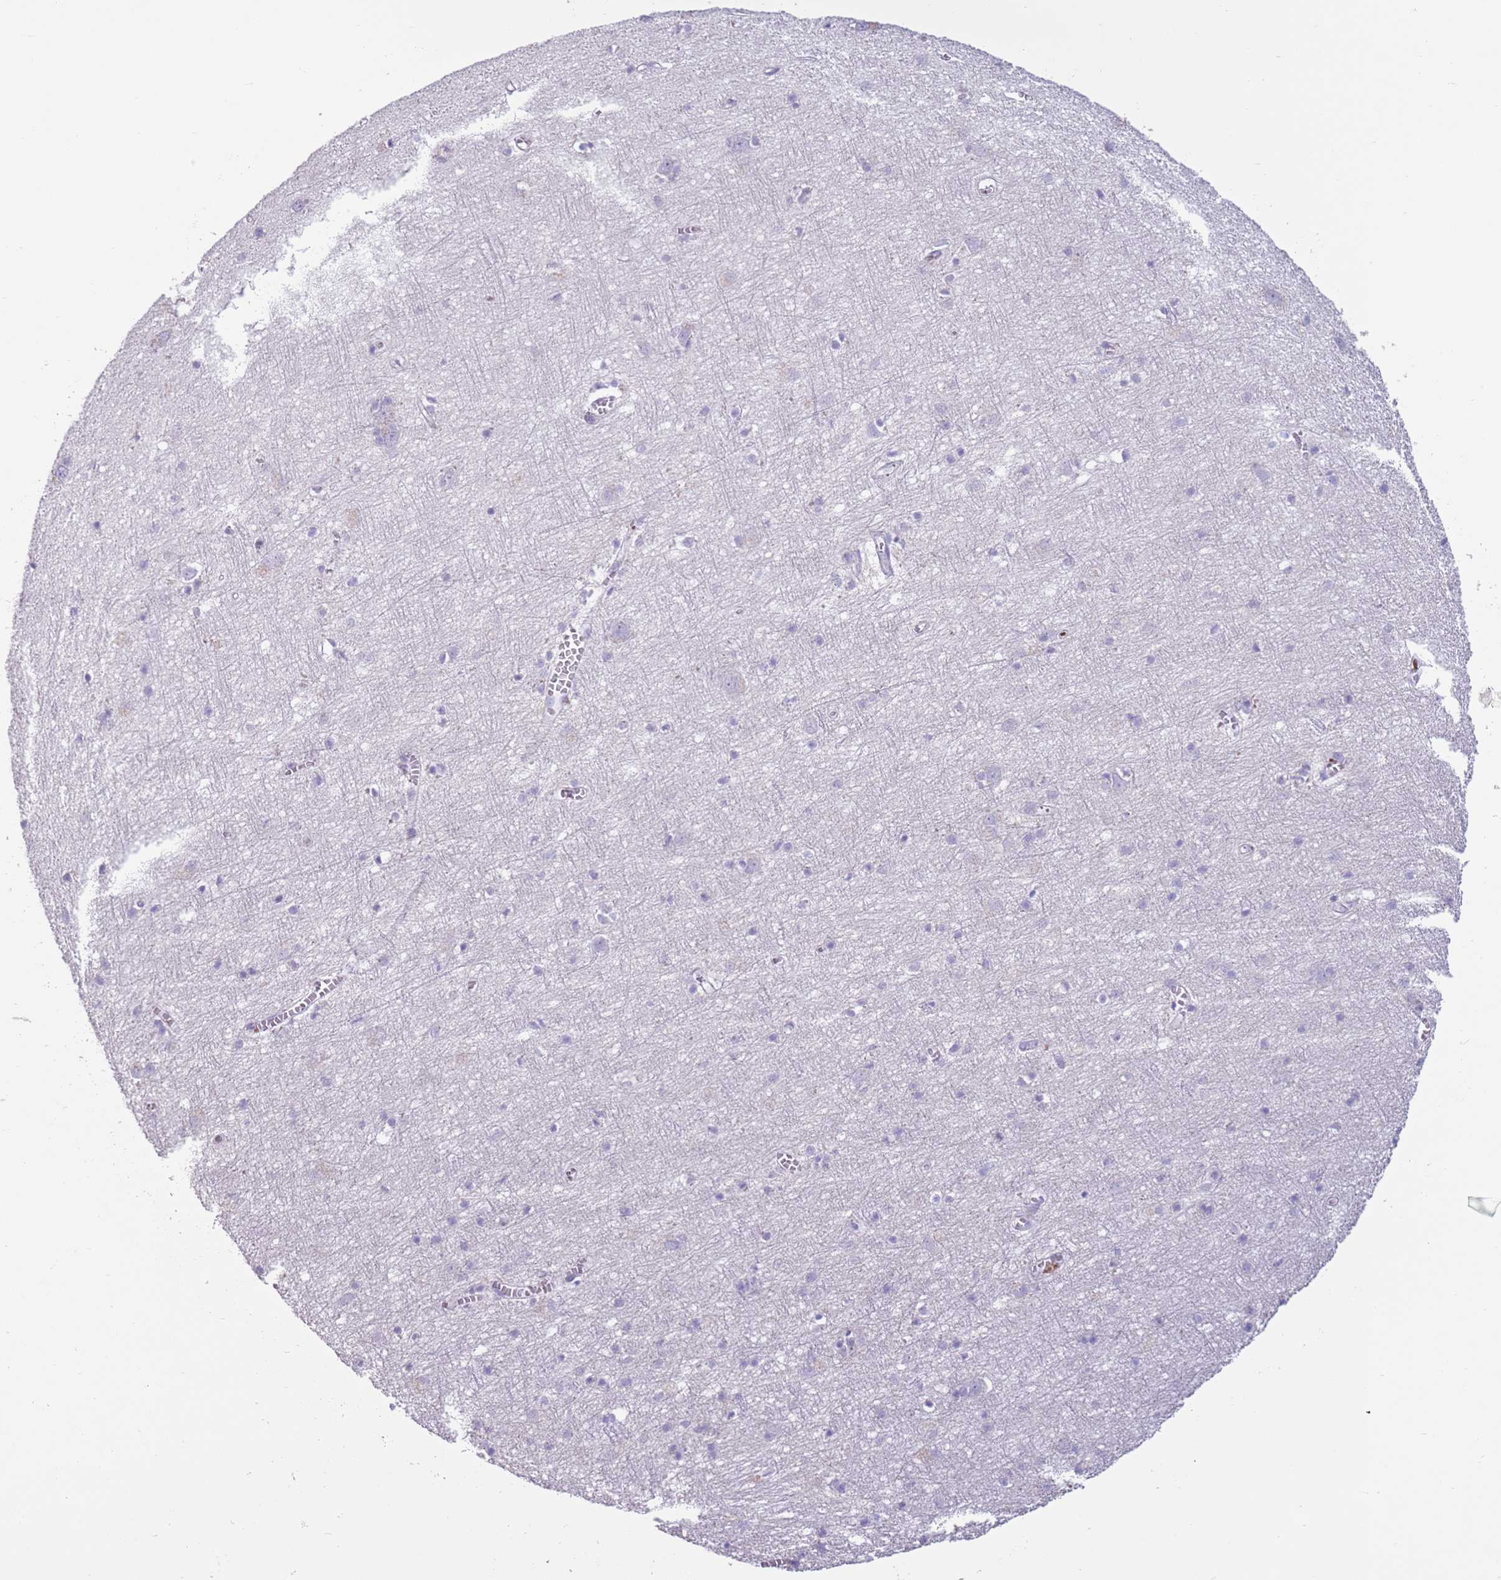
{"staining": {"intensity": "negative", "quantity": "none", "location": "none"}, "tissue": "cerebral cortex", "cell_type": "Endothelial cells", "image_type": "normal", "snomed": [{"axis": "morphology", "description": "Normal tissue, NOS"}, {"axis": "topography", "description": "Cerebral cortex"}], "caption": "This is a micrograph of immunohistochemistry staining of unremarkable cerebral cortex, which shows no staining in endothelial cells. (DAB (3,3'-diaminobenzidine) IHC with hematoxylin counter stain).", "gene": "ZNF239", "patient": {"sex": "female", "age": 64}}